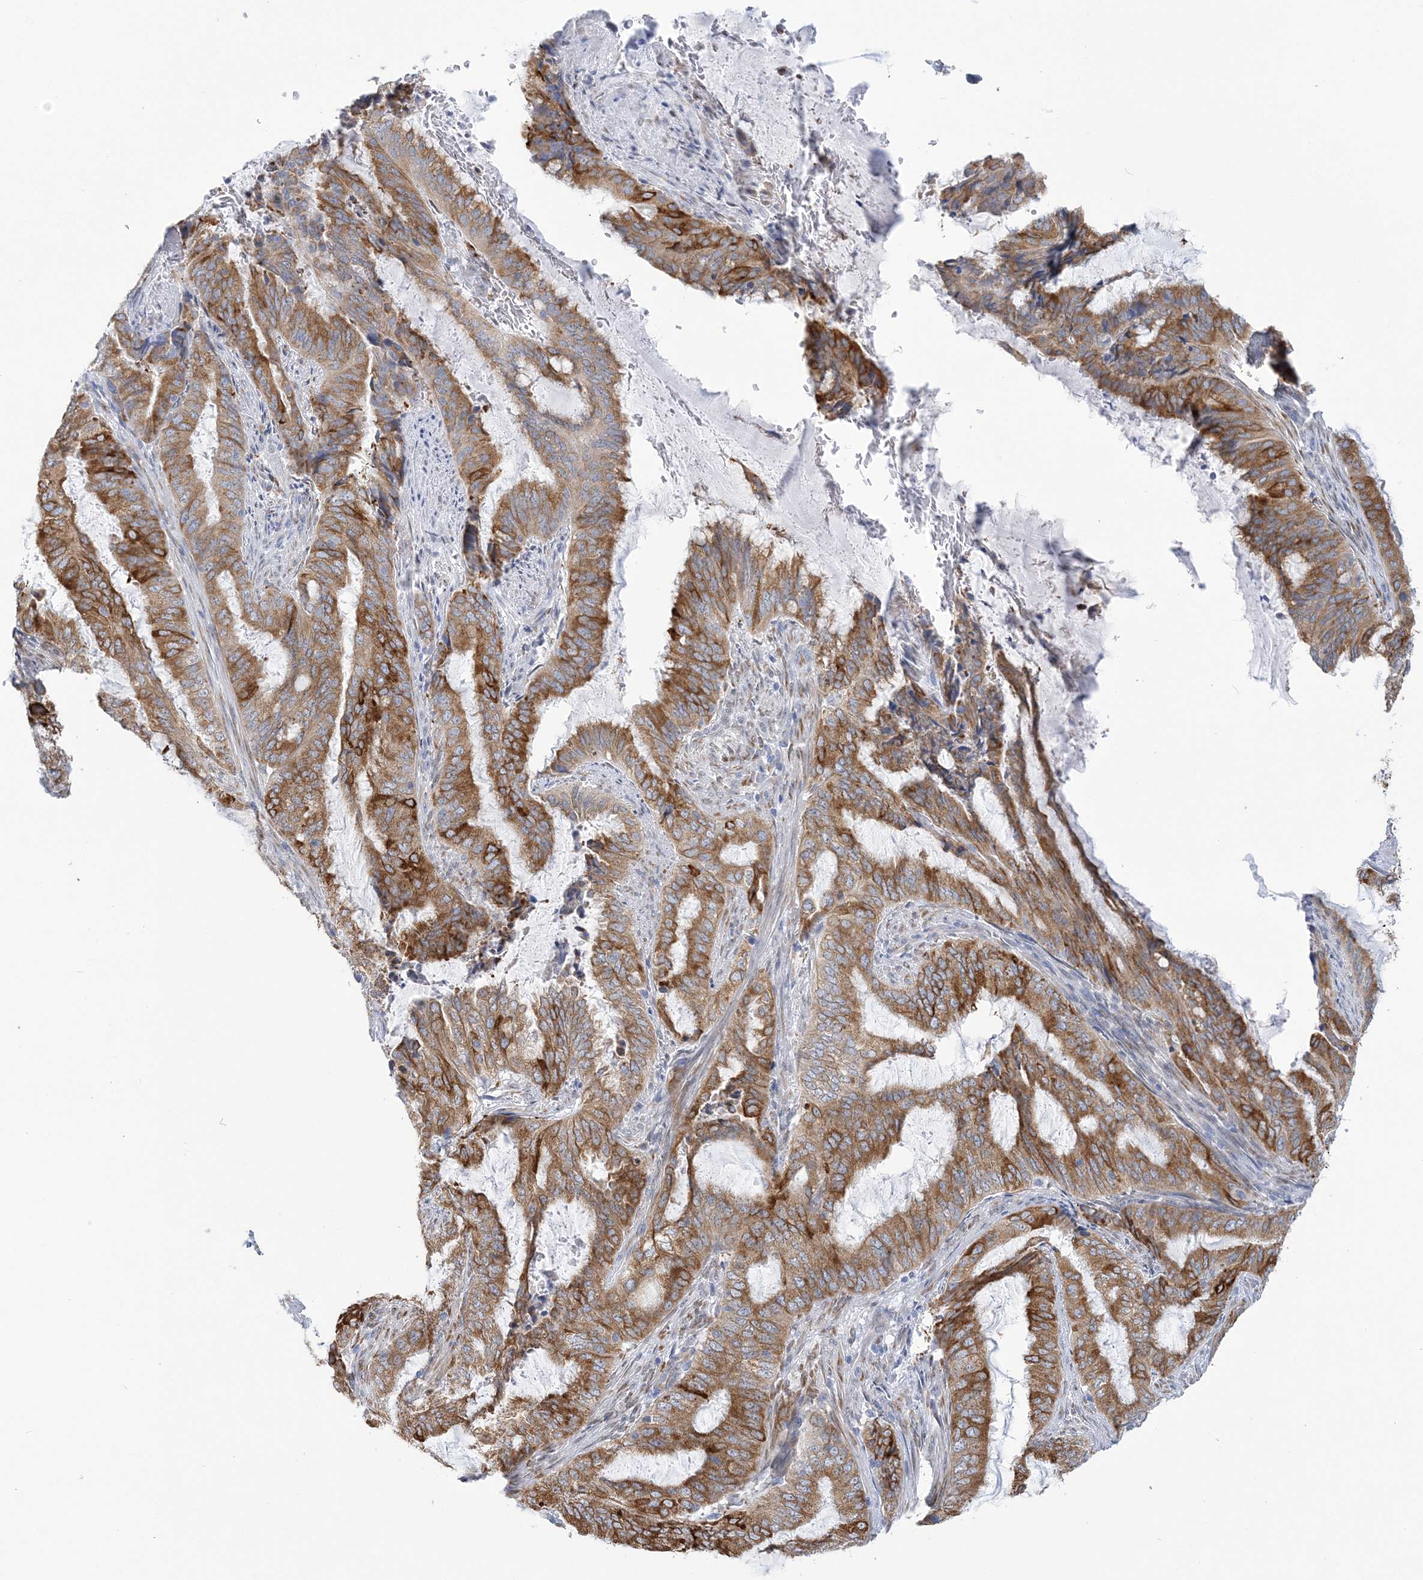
{"staining": {"intensity": "strong", "quantity": ">75%", "location": "cytoplasmic/membranous"}, "tissue": "endometrial cancer", "cell_type": "Tumor cells", "image_type": "cancer", "snomed": [{"axis": "morphology", "description": "Adenocarcinoma, NOS"}, {"axis": "topography", "description": "Endometrium"}], "caption": "DAB immunohistochemical staining of endometrial cancer (adenocarcinoma) reveals strong cytoplasmic/membranous protein positivity in approximately >75% of tumor cells. The protein of interest is stained brown, and the nuclei are stained in blue (DAB IHC with brightfield microscopy, high magnification).", "gene": "PLEKHG4B", "patient": {"sex": "female", "age": 51}}